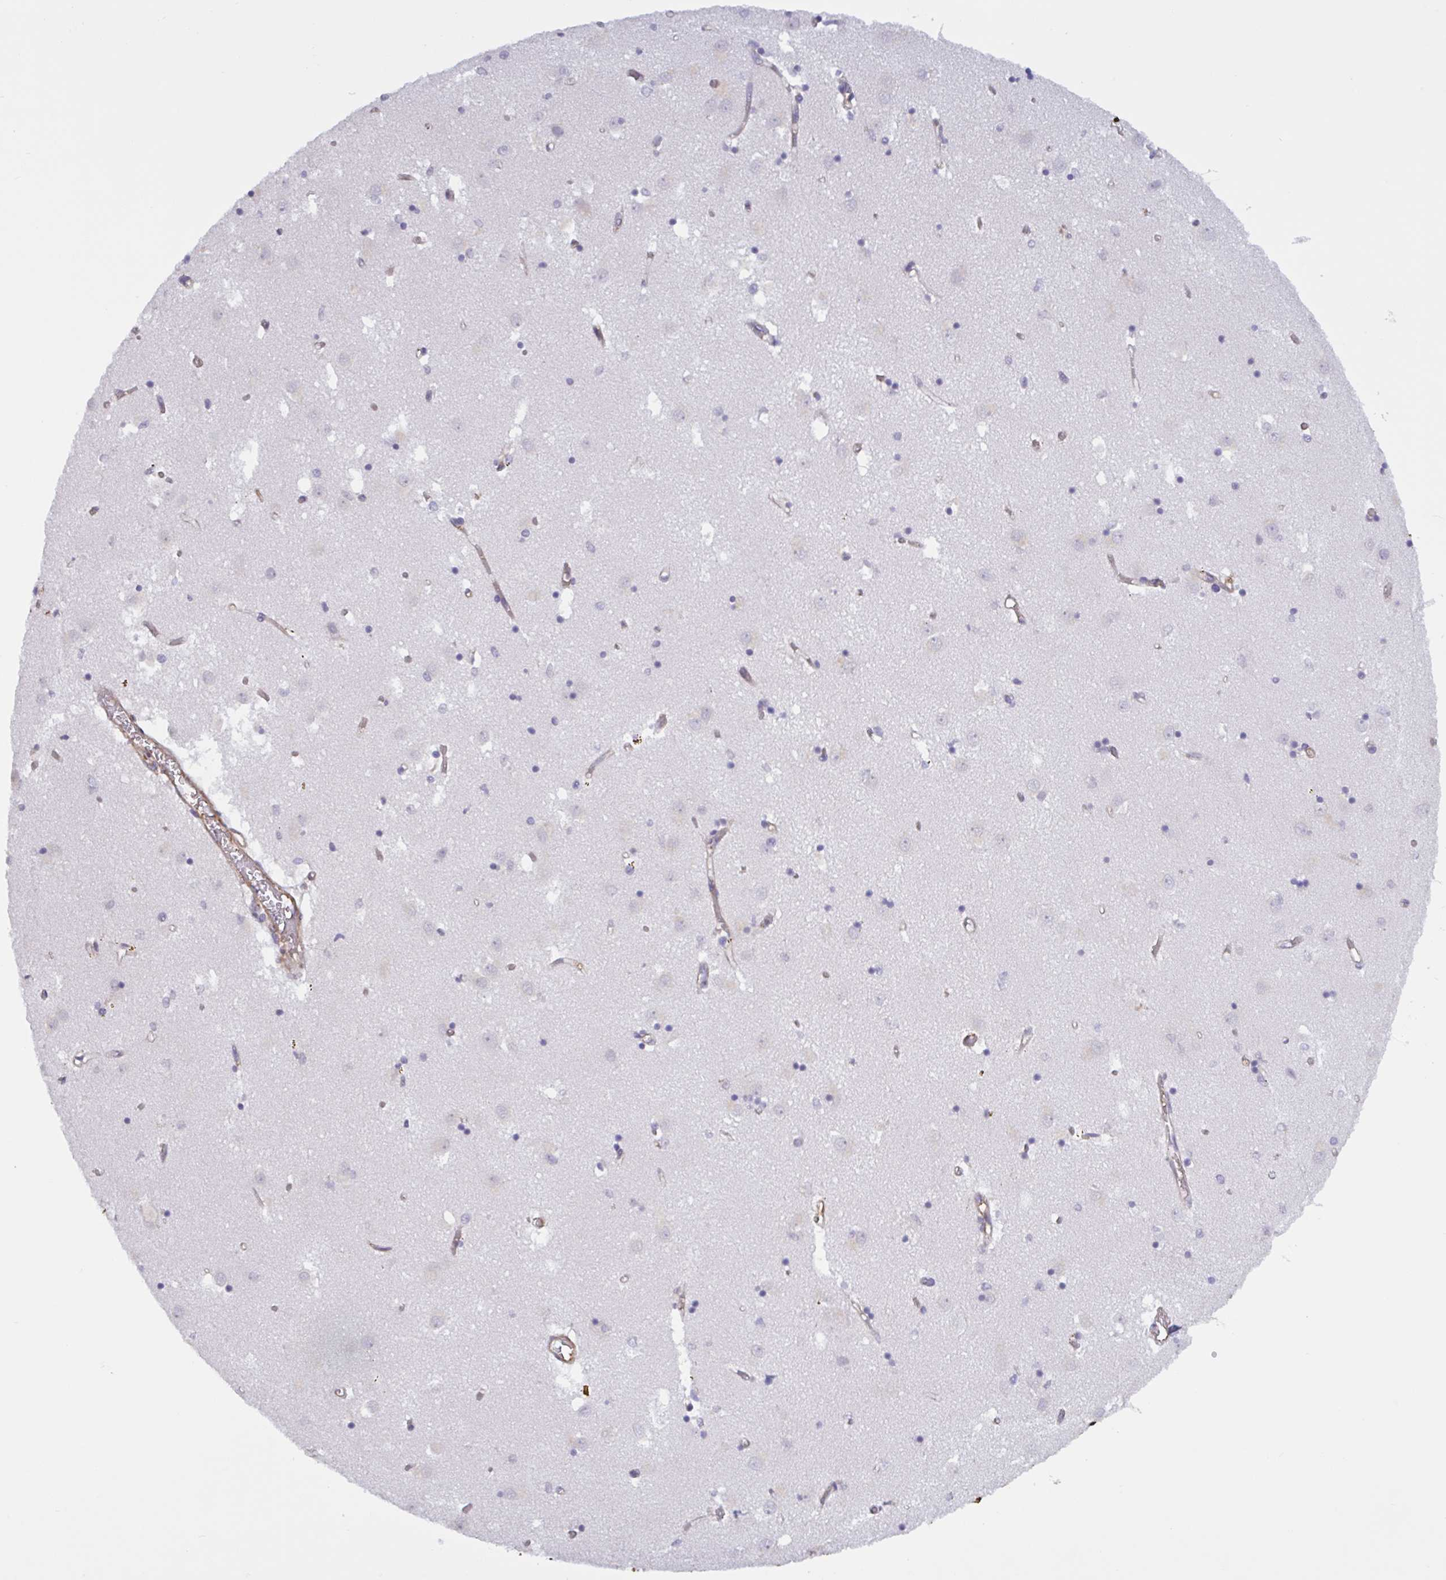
{"staining": {"intensity": "negative", "quantity": "none", "location": "none"}, "tissue": "caudate", "cell_type": "Glial cells", "image_type": "normal", "snomed": [{"axis": "morphology", "description": "Normal tissue, NOS"}, {"axis": "topography", "description": "Lateral ventricle wall"}], "caption": "An immunohistochemistry (IHC) image of benign caudate is shown. There is no staining in glial cells of caudate.", "gene": "SHISA7", "patient": {"sex": "male", "age": 70}}